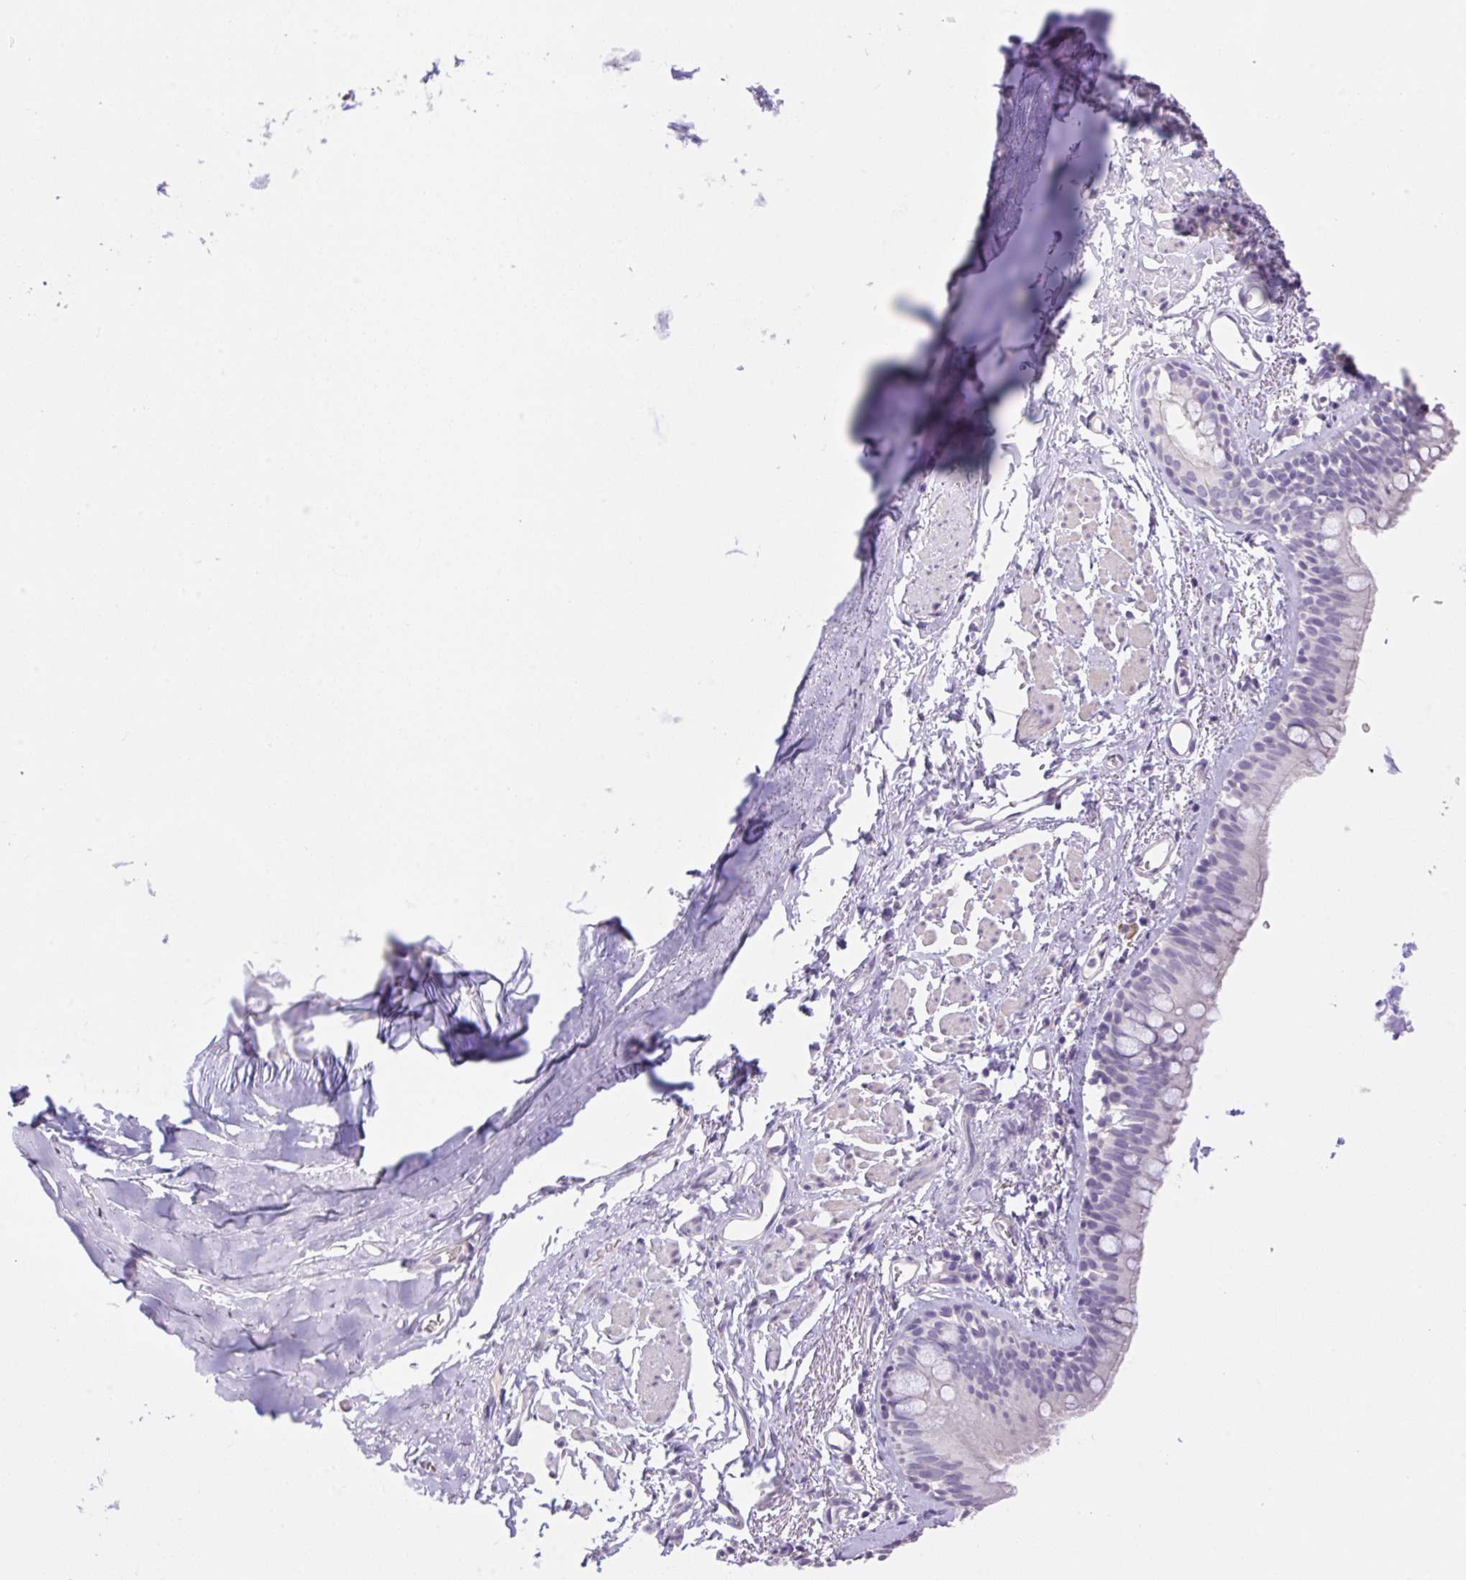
{"staining": {"intensity": "negative", "quantity": "none", "location": "none"}, "tissue": "bronchus", "cell_type": "Respiratory epithelial cells", "image_type": "normal", "snomed": [{"axis": "morphology", "description": "Normal tissue, NOS"}, {"axis": "topography", "description": "Bronchus"}], "caption": "Immunohistochemistry photomicrograph of benign bronchus stained for a protein (brown), which displays no staining in respiratory epithelial cells.", "gene": "HCRTR2", "patient": {"sex": "male", "age": 67}}